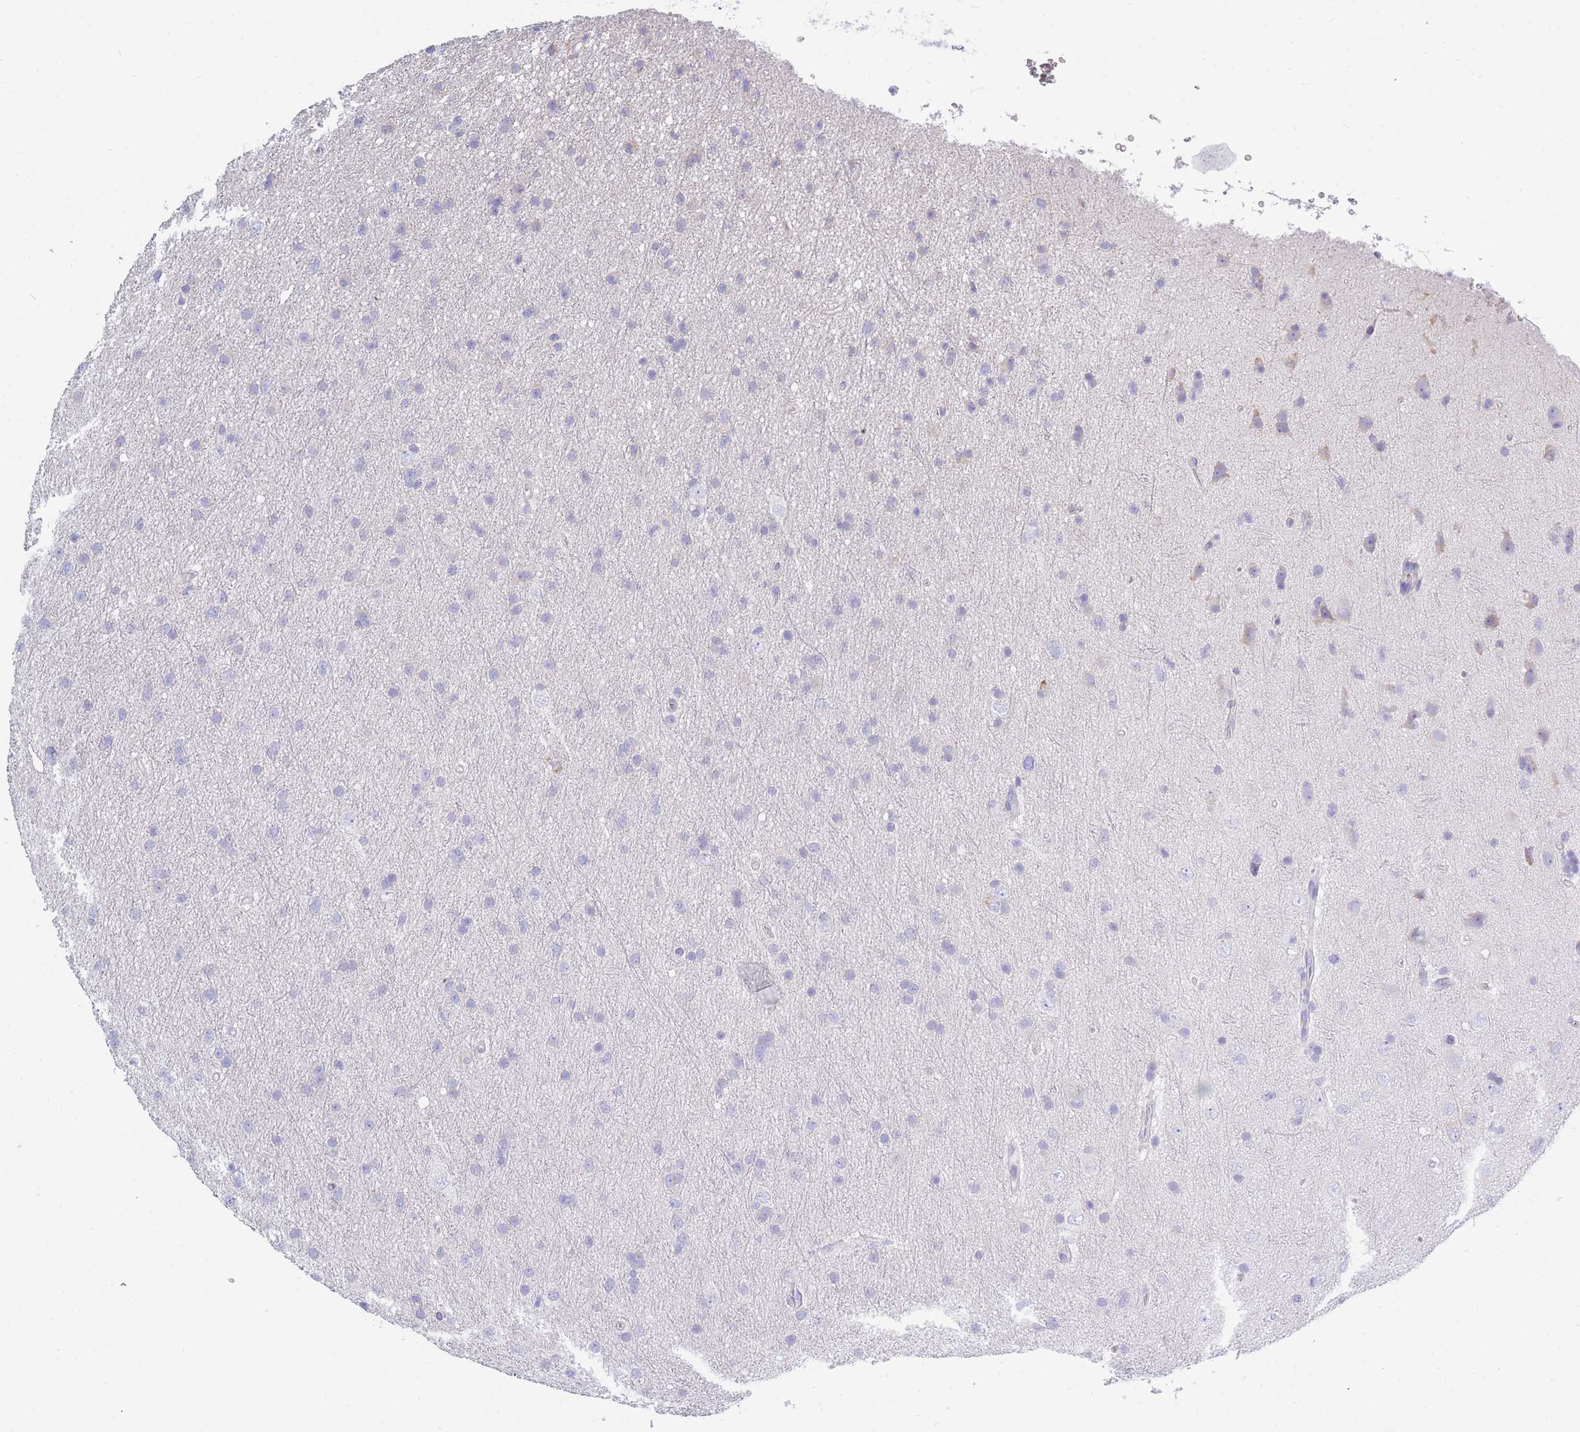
{"staining": {"intensity": "negative", "quantity": "none", "location": "none"}, "tissue": "glioma", "cell_type": "Tumor cells", "image_type": "cancer", "snomed": [{"axis": "morphology", "description": "Glioma, malignant, Low grade"}, {"axis": "topography", "description": "Cerebral cortex"}], "caption": "Tumor cells are negative for protein expression in human glioma.", "gene": "TPSD1", "patient": {"sex": "female", "age": 39}}